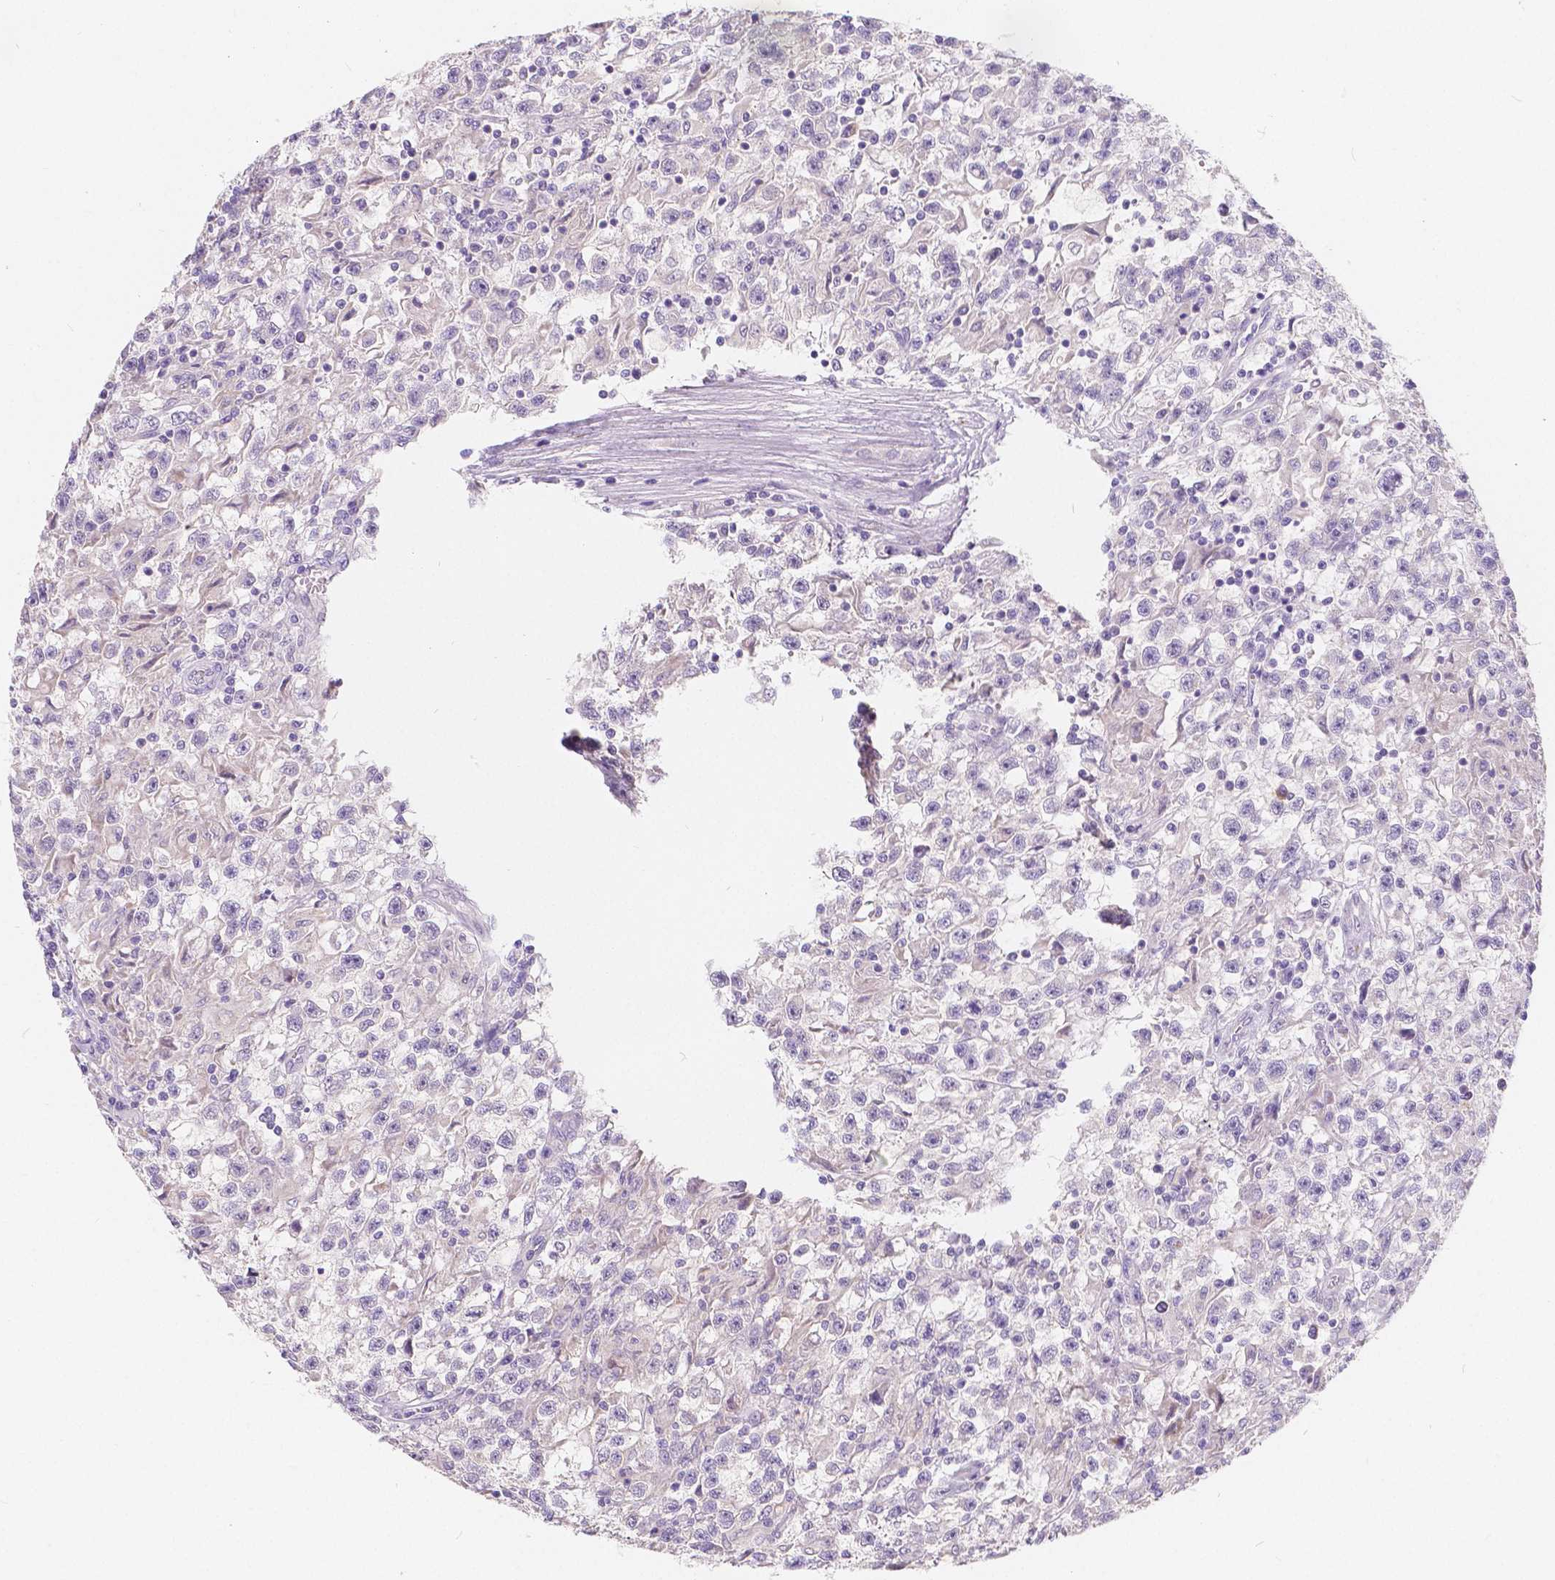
{"staining": {"intensity": "negative", "quantity": "none", "location": "none"}, "tissue": "testis cancer", "cell_type": "Tumor cells", "image_type": "cancer", "snomed": [{"axis": "morphology", "description": "Seminoma, NOS"}, {"axis": "topography", "description": "Testis"}], "caption": "Immunohistochemical staining of testis cancer displays no significant positivity in tumor cells.", "gene": "RNF186", "patient": {"sex": "male", "age": 31}}